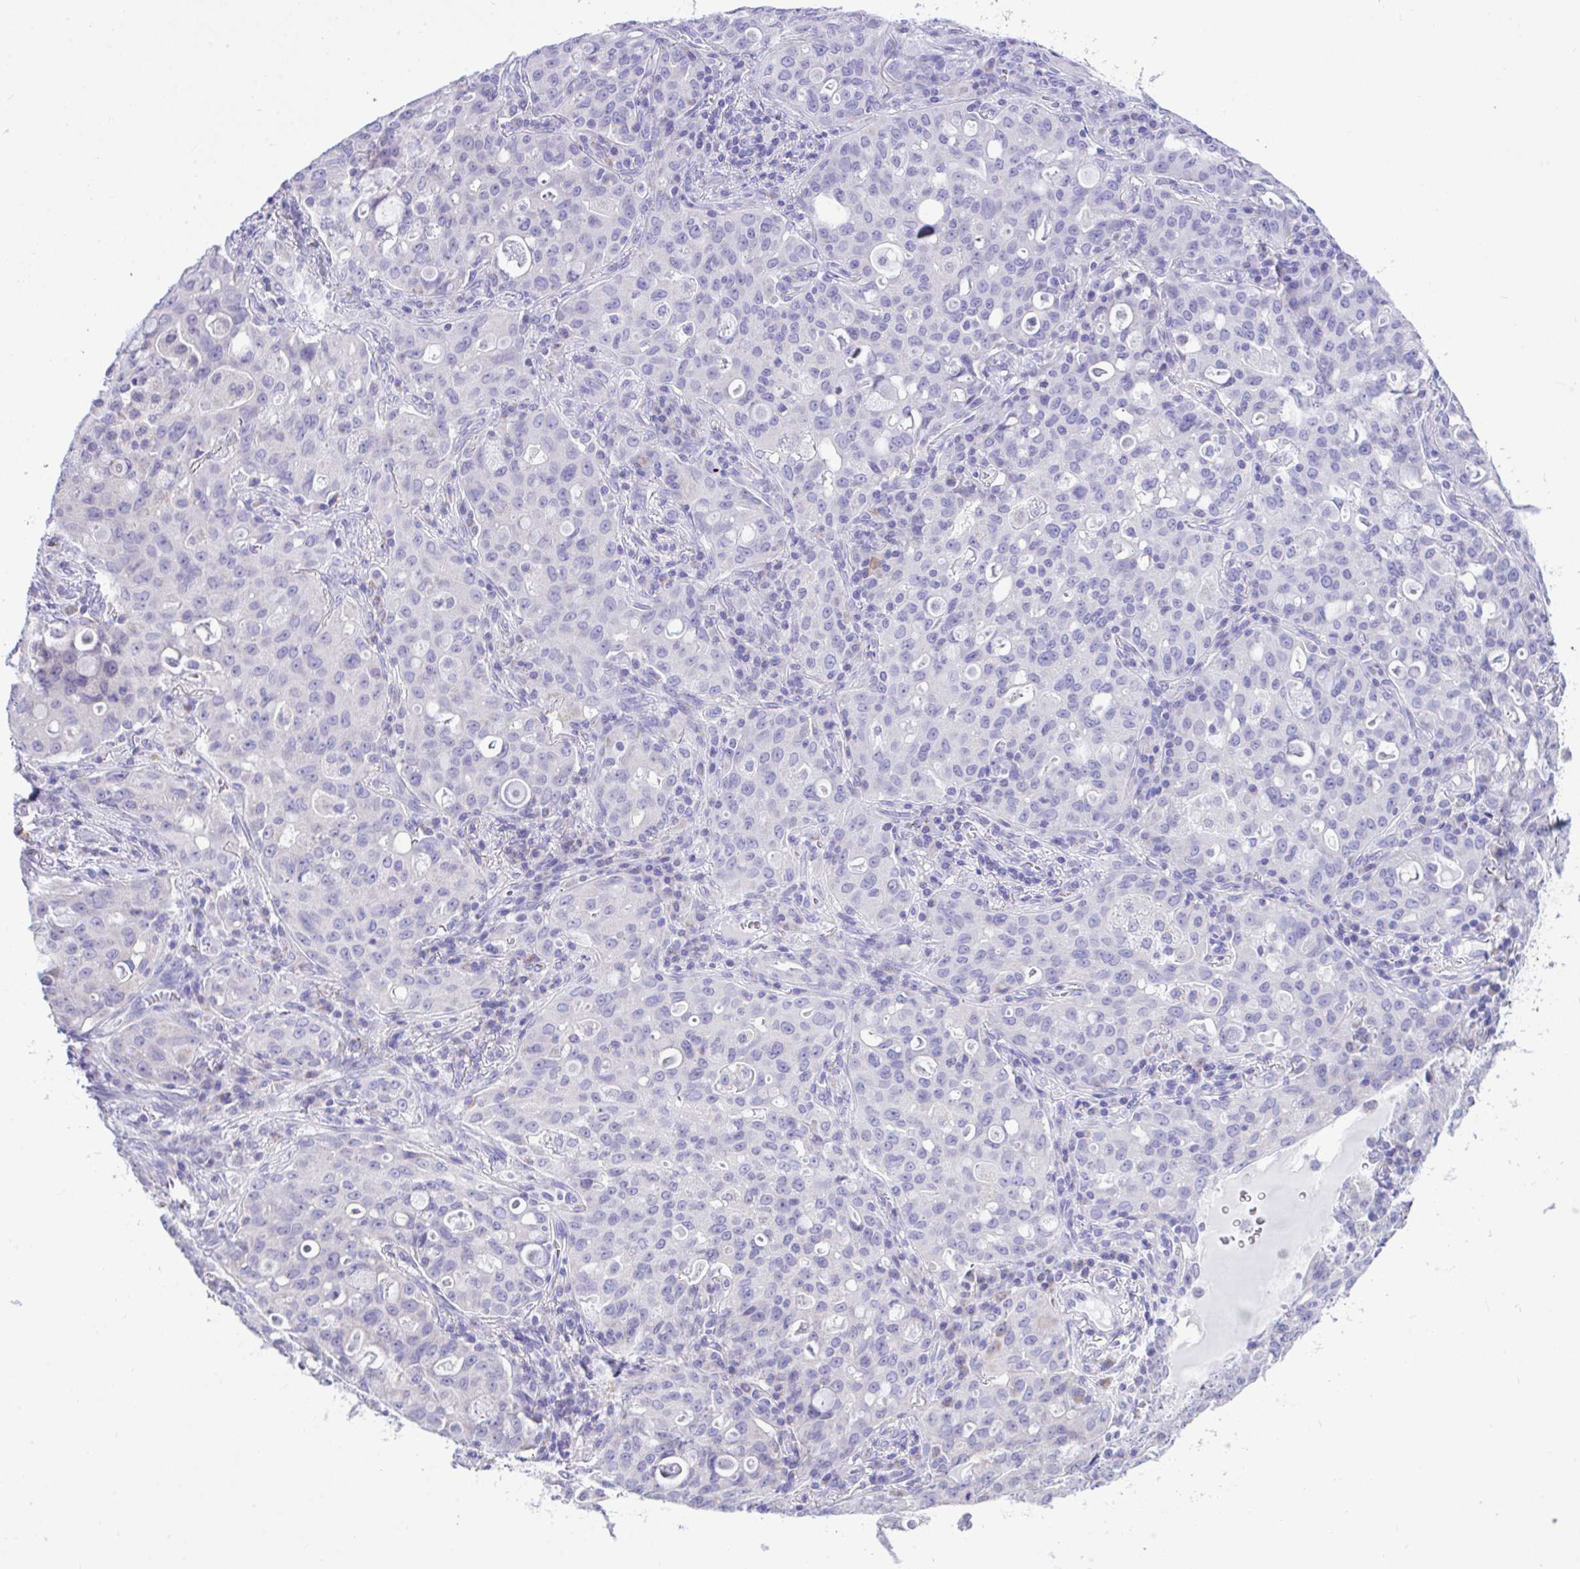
{"staining": {"intensity": "negative", "quantity": "none", "location": "none"}, "tissue": "lung cancer", "cell_type": "Tumor cells", "image_type": "cancer", "snomed": [{"axis": "morphology", "description": "Adenocarcinoma, NOS"}, {"axis": "topography", "description": "Lung"}], "caption": "High power microscopy photomicrograph of an immunohistochemistry histopathology image of lung cancer, revealing no significant expression in tumor cells.", "gene": "NLRP8", "patient": {"sex": "female", "age": 44}}